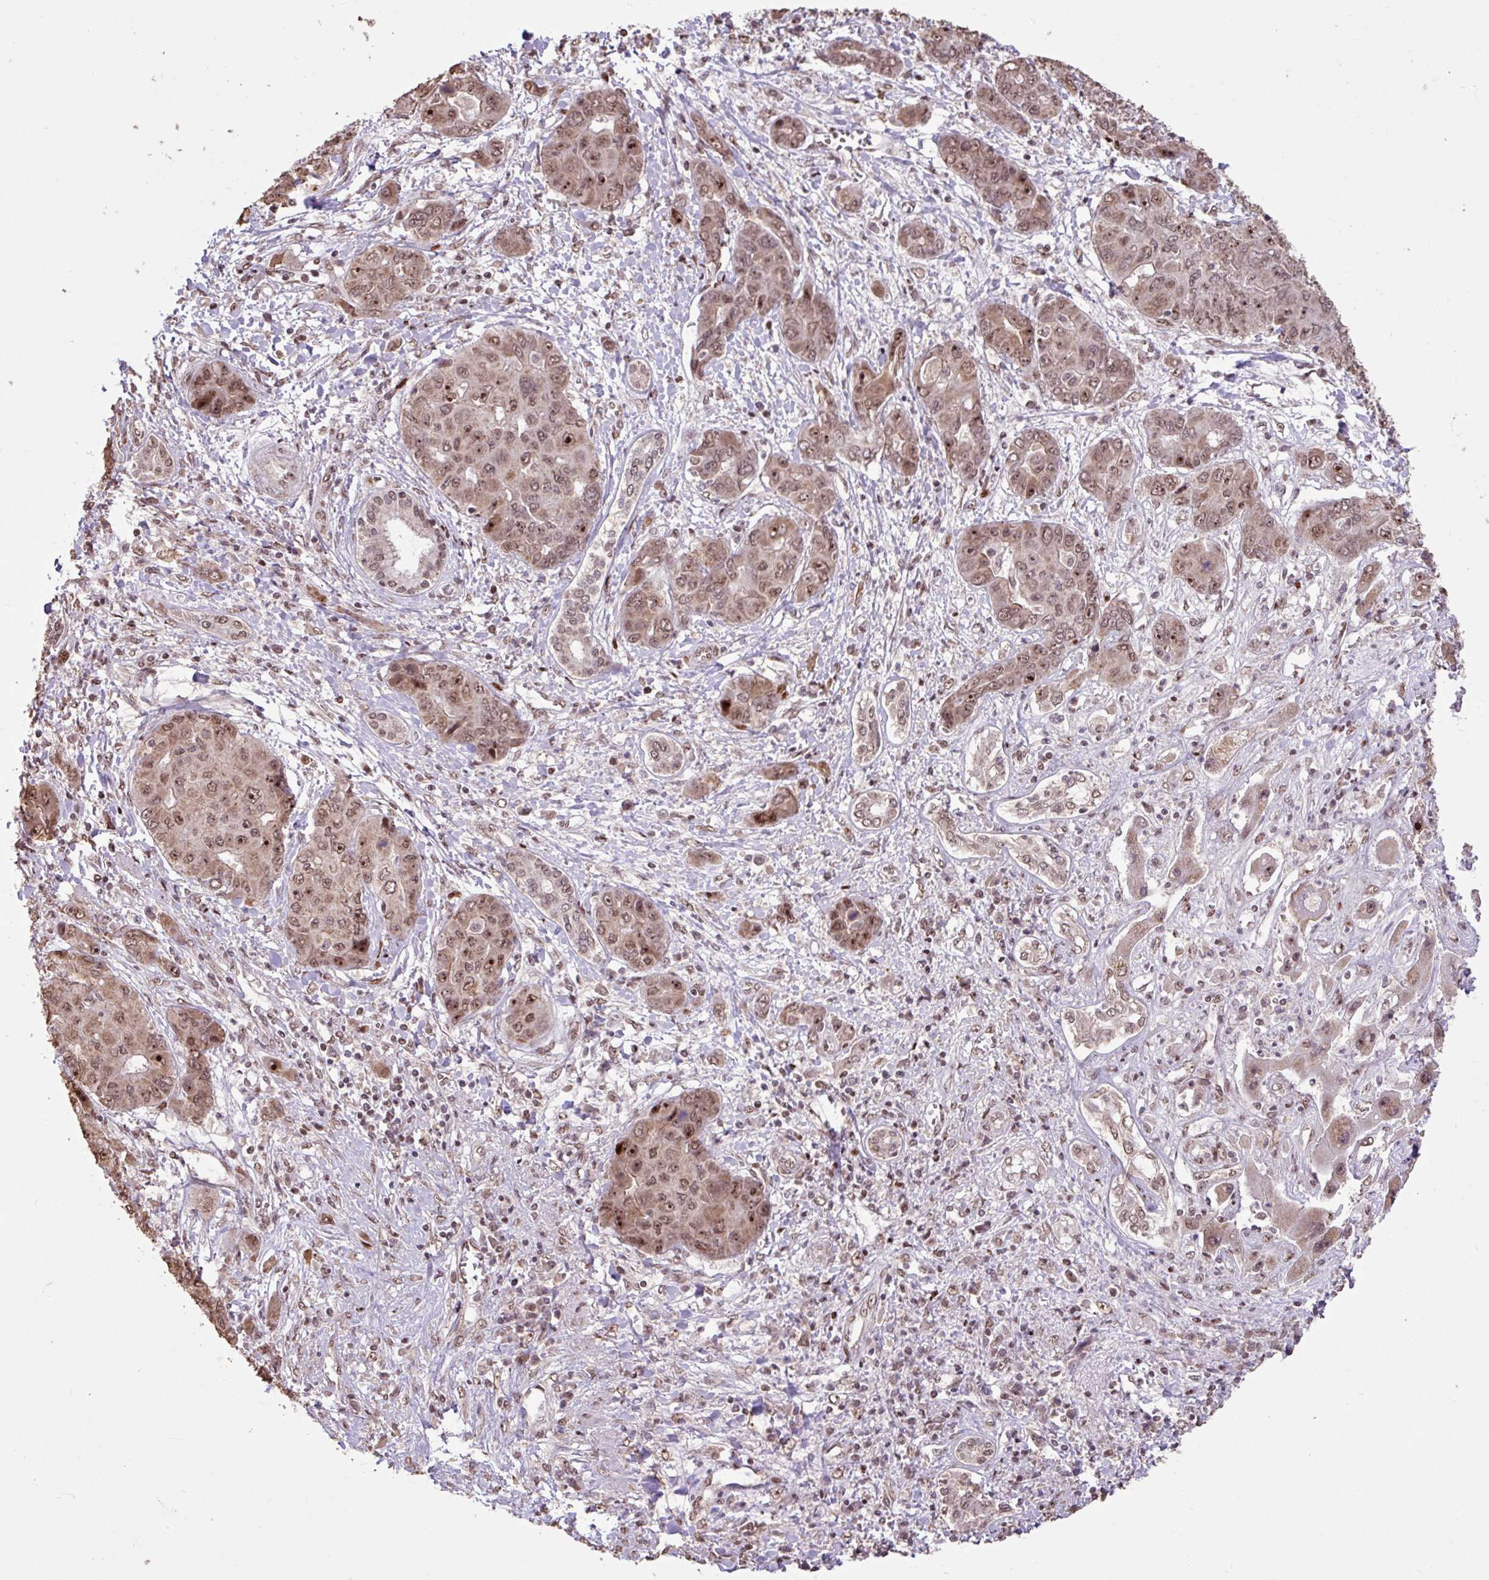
{"staining": {"intensity": "moderate", "quantity": ">75%", "location": "nuclear"}, "tissue": "liver cancer", "cell_type": "Tumor cells", "image_type": "cancer", "snomed": [{"axis": "morphology", "description": "Cholangiocarcinoma"}, {"axis": "topography", "description": "Liver"}], "caption": "Protein analysis of liver cholangiocarcinoma tissue exhibits moderate nuclear staining in about >75% of tumor cells. (DAB (3,3'-diaminobenzidine) IHC with brightfield microscopy, high magnification).", "gene": "ZNF709", "patient": {"sex": "male", "age": 67}}